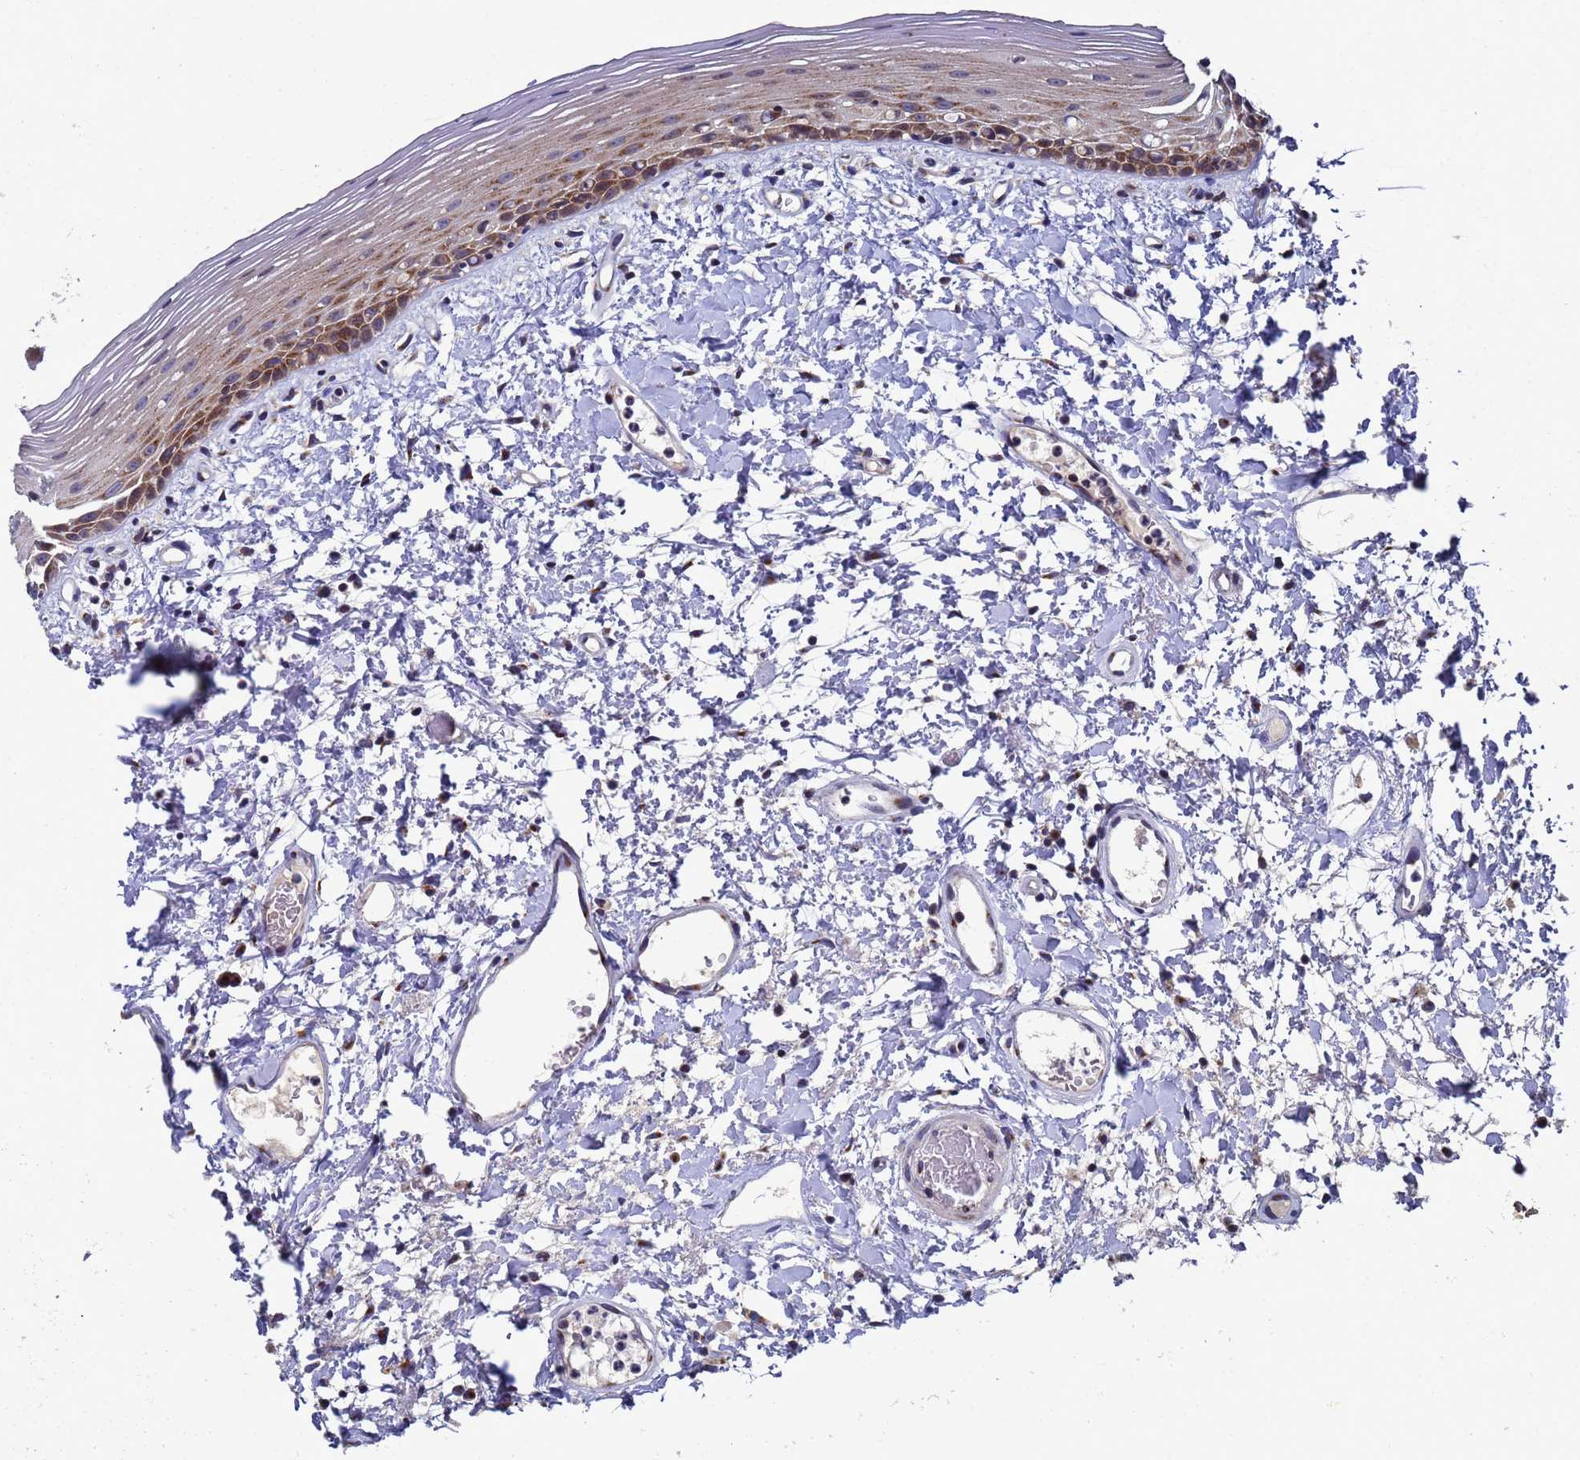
{"staining": {"intensity": "moderate", "quantity": "<25%", "location": "cytoplasmic/membranous"}, "tissue": "oral mucosa", "cell_type": "Squamous epithelial cells", "image_type": "normal", "snomed": [{"axis": "morphology", "description": "Normal tissue, NOS"}, {"axis": "topography", "description": "Oral tissue"}], "caption": "Protein analysis of unremarkable oral mucosa reveals moderate cytoplasmic/membranous staining in approximately <25% of squamous epithelial cells. (brown staining indicates protein expression, while blue staining denotes nuclei).", "gene": "NSUN6", "patient": {"sex": "female", "age": 76}}